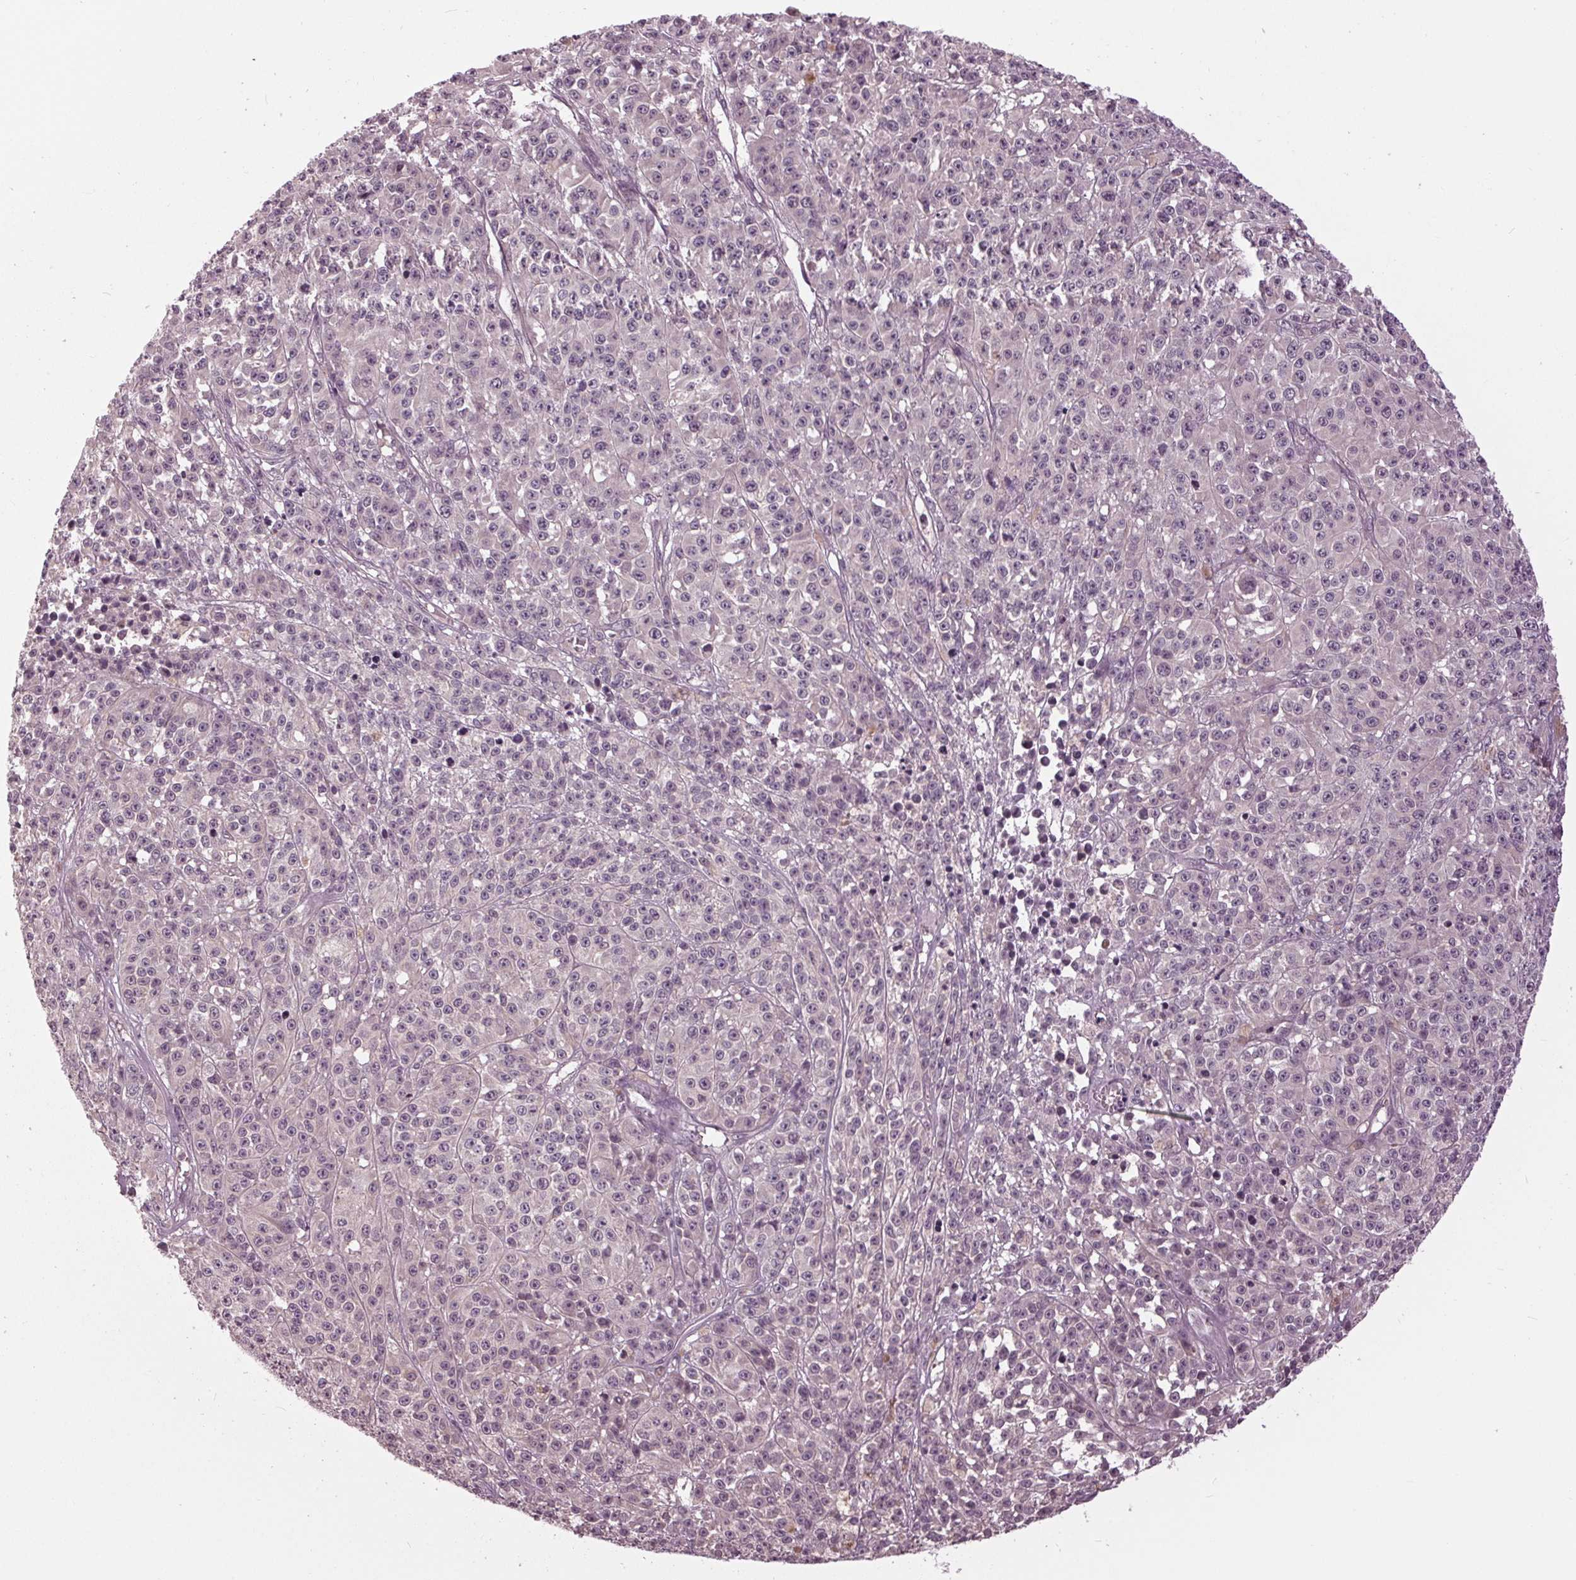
{"staining": {"intensity": "negative", "quantity": "none", "location": "none"}, "tissue": "melanoma", "cell_type": "Tumor cells", "image_type": "cancer", "snomed": [{"axis": "morphology", "description": "Malignant melanoma, NOS"}, {"axis": "topography", "description": "Skin"}], "caption": "IHC image of neoplastic tissue: malignant melanoma stained with DAB (3,3'-diaminobenzidine) displays no significant protein expression in tumor cells.", "gene": "SIGLEC6", "patient": {"sex": "female", "age": 58}}